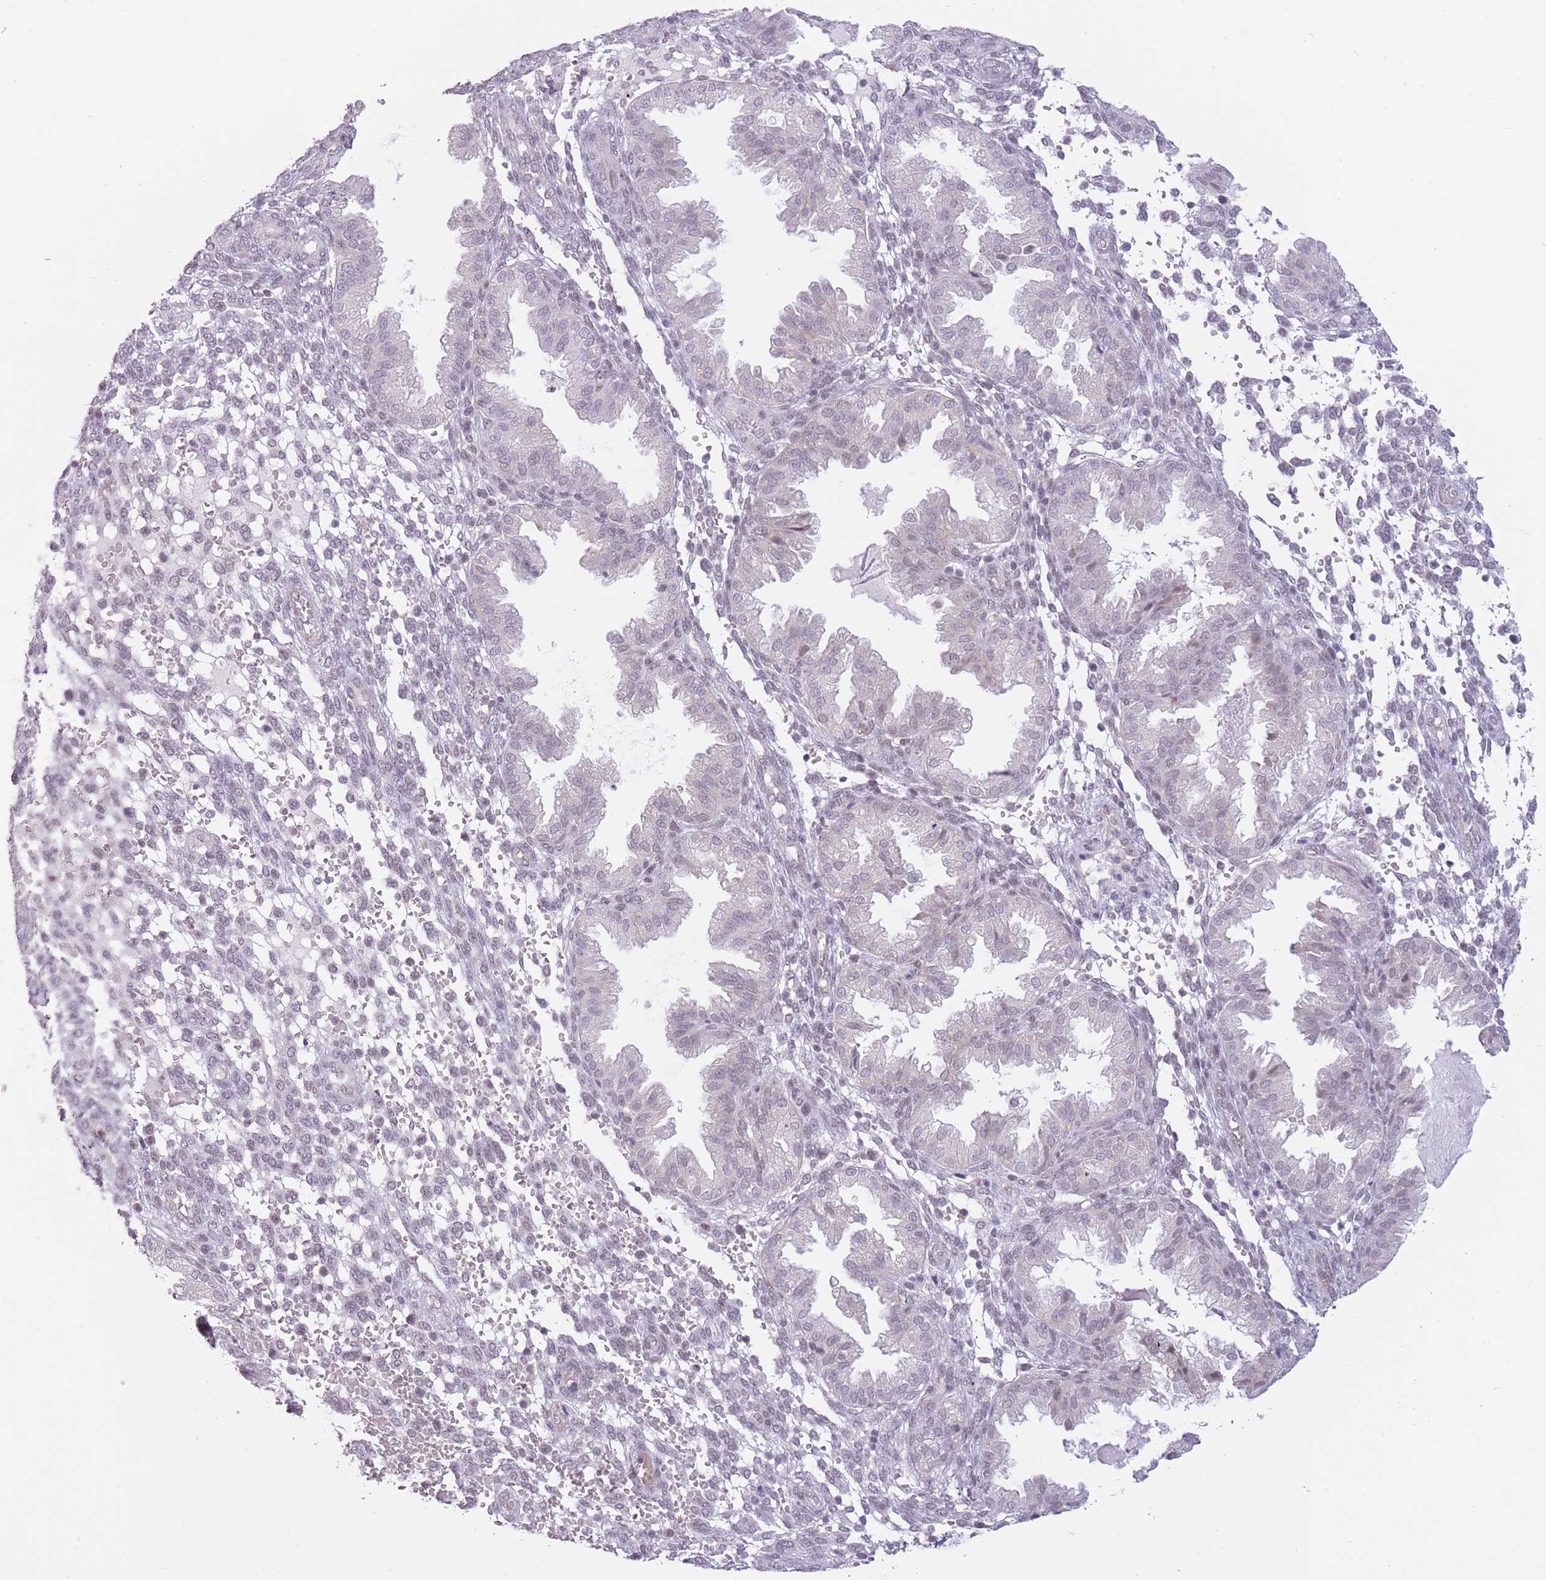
{"staining": {"intensity": "negative", "quantity": "none", "location": "none"}, "tissue": "endometrium", "cell_type": "Cells in endometrial stroma", "image_type": "normal", "snomed": [{"axis": "morphology", "description": "Normal tissue, NOS"}, {"axis": "topography", "description": "Endometrium"}], "caption": "Human endometrium stained for a protein using immunohistochemistry (IHC) demonstrates no expression in cells in endometrial stroma.", "gene": "ZNF574", "patient": {"sex": "female", "age": 33}}